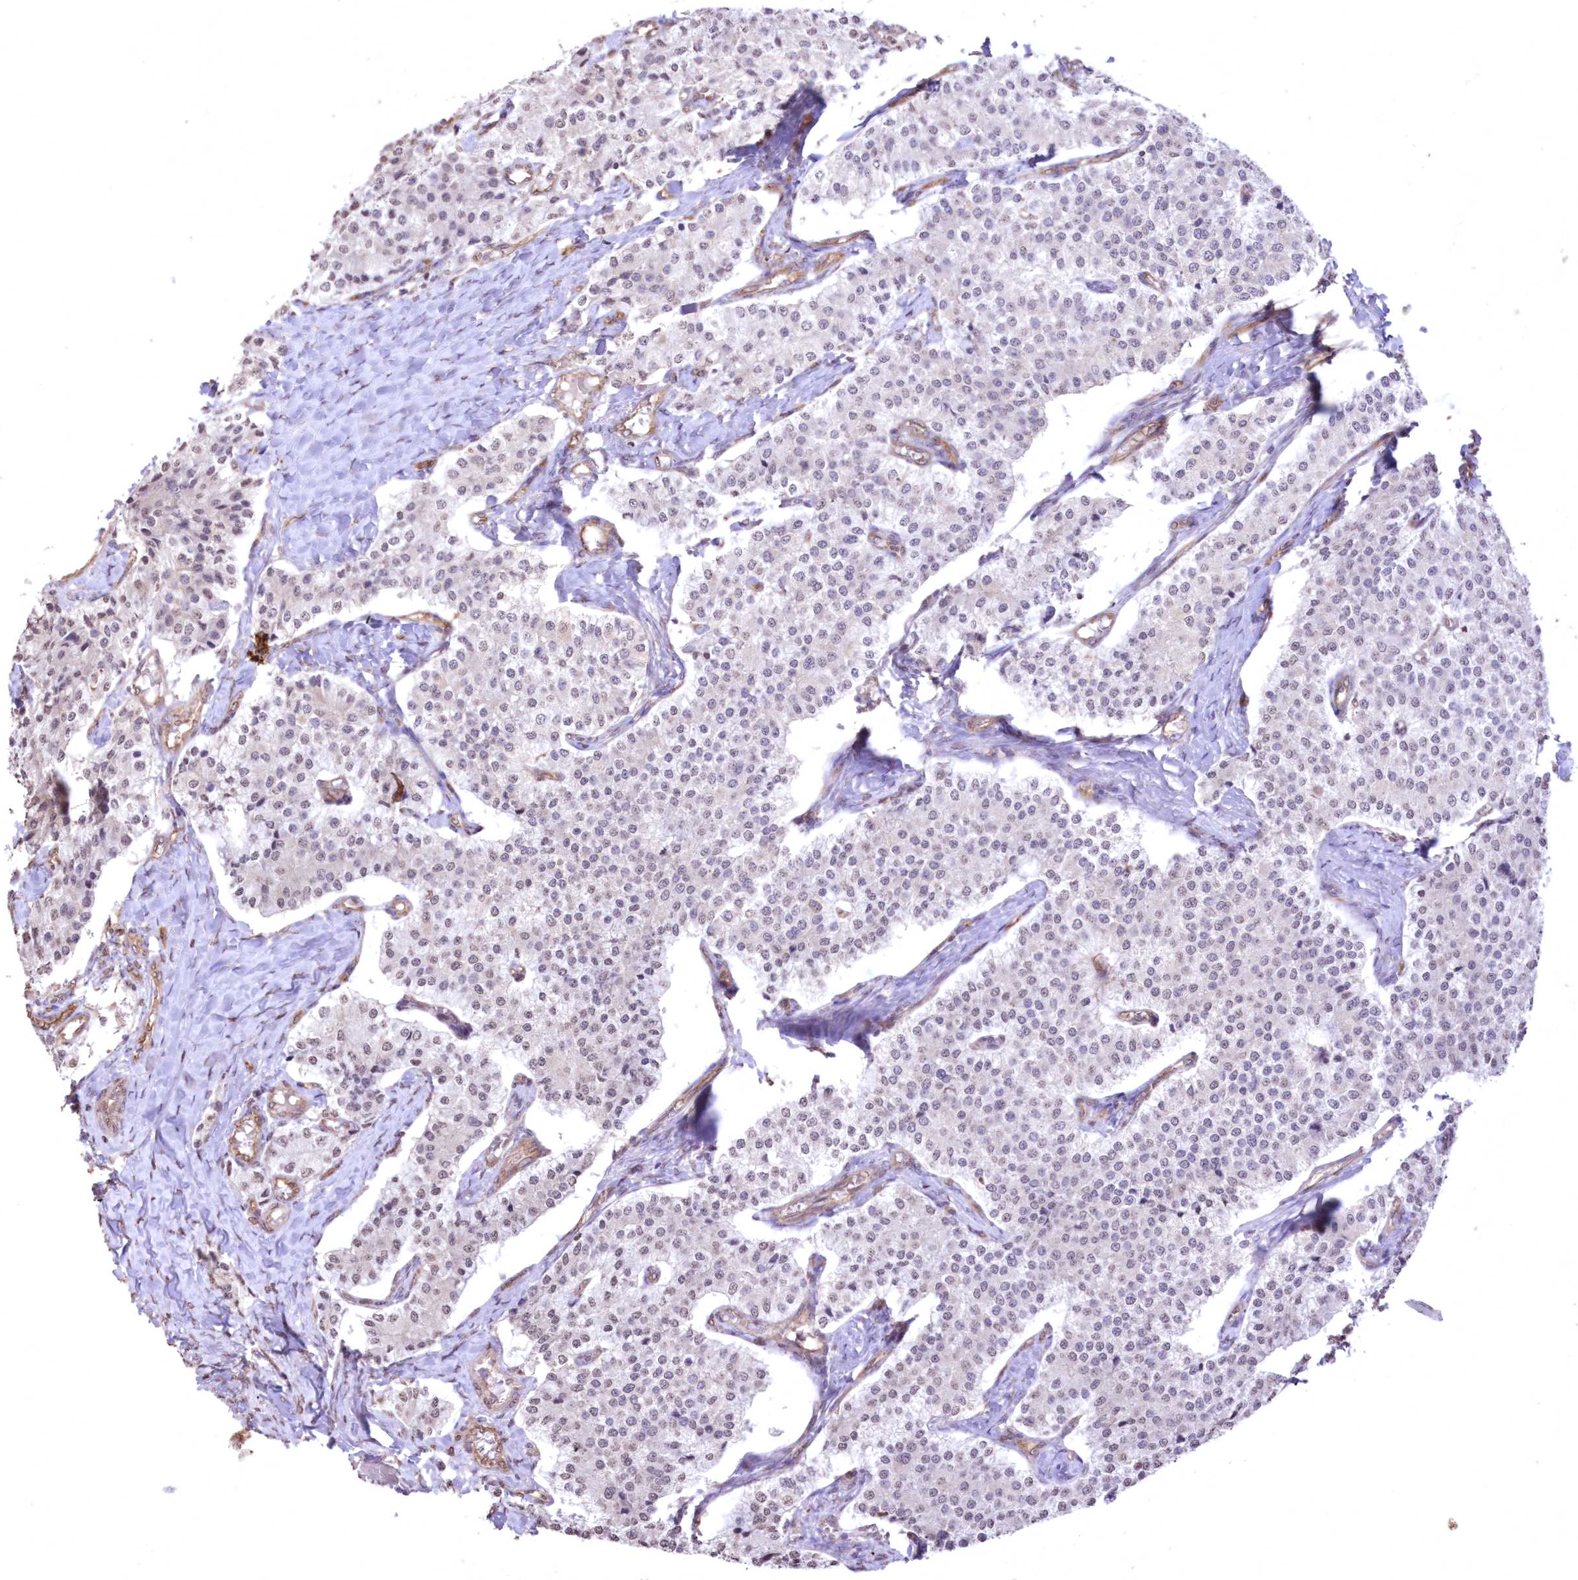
{"staining": {"intensity": "weak", "quantity": "<25%", "location": "nuclear"}, "tissue": "carcinoid", "cell_type": "Tumor cells", "image_type": "cancer", "snomed": [{"axis": "morphology", "description": "Carcinoid, malignant, NOS"}, {"axis": "topography", "description": "Colon"}], "caption": "This is an IHC photomicrograph of human carcinoid. There is no expression in tumor cells.", "gene": "FCHO2", "patient": {"sex": "female", "age": 52}}